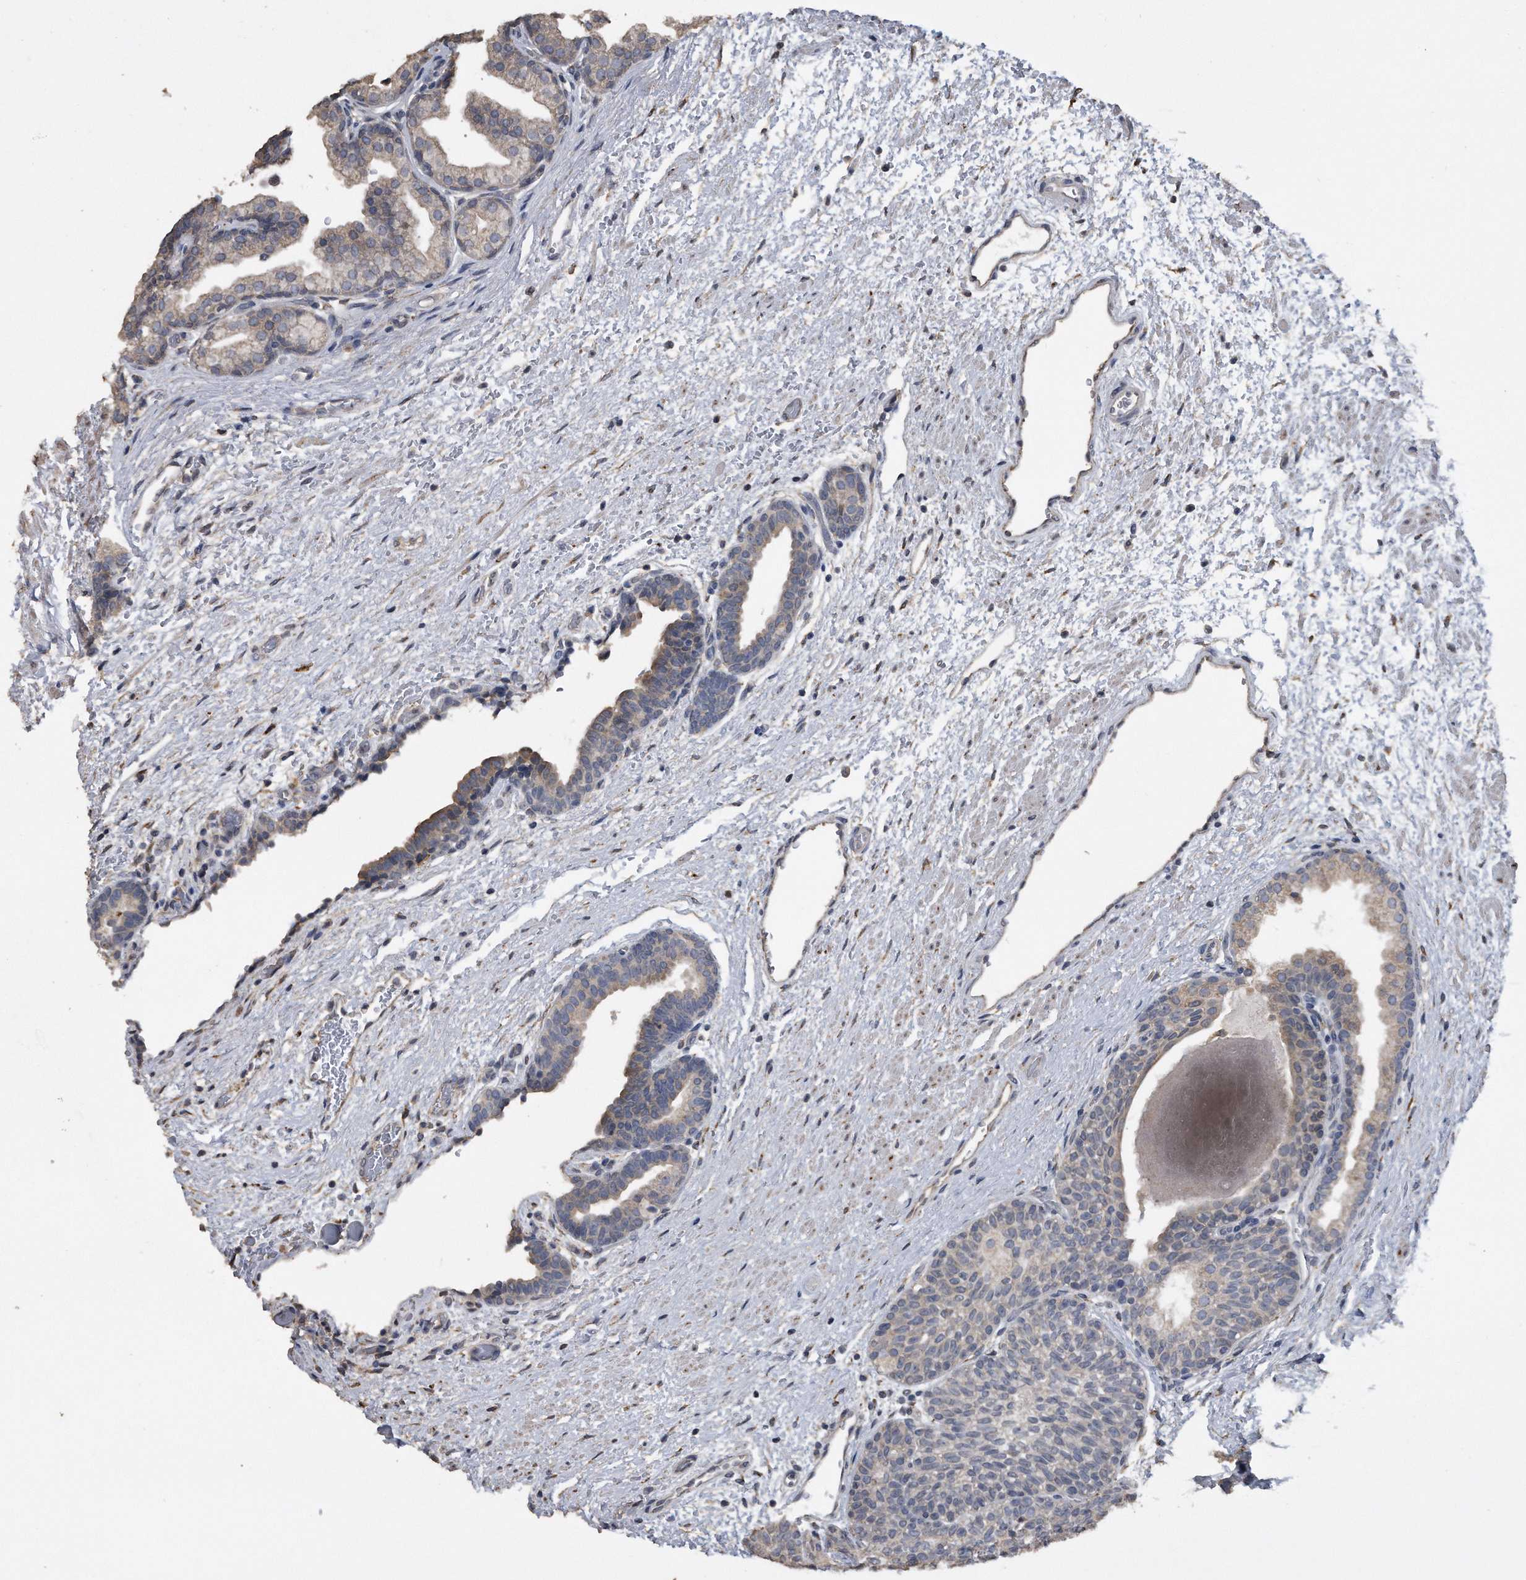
{"staining": {"intensity": "weak", "quantity": "25%-75%", "location": "cytoplasmic/membranous"}, "tissue": "prostate", "cell_type": "Glandular cells", "image_type": "normal", "snomed": [{"axis": "morphology", "description": "Normal tissue, NOS"}, {"axis": "topography", "description": "Prostate"}], "caption": "Prostate stained with a protein marker shows weak staining in glandular cells.", "gene": "PCLO", "patient": {"sex": "male", "age": 48}}